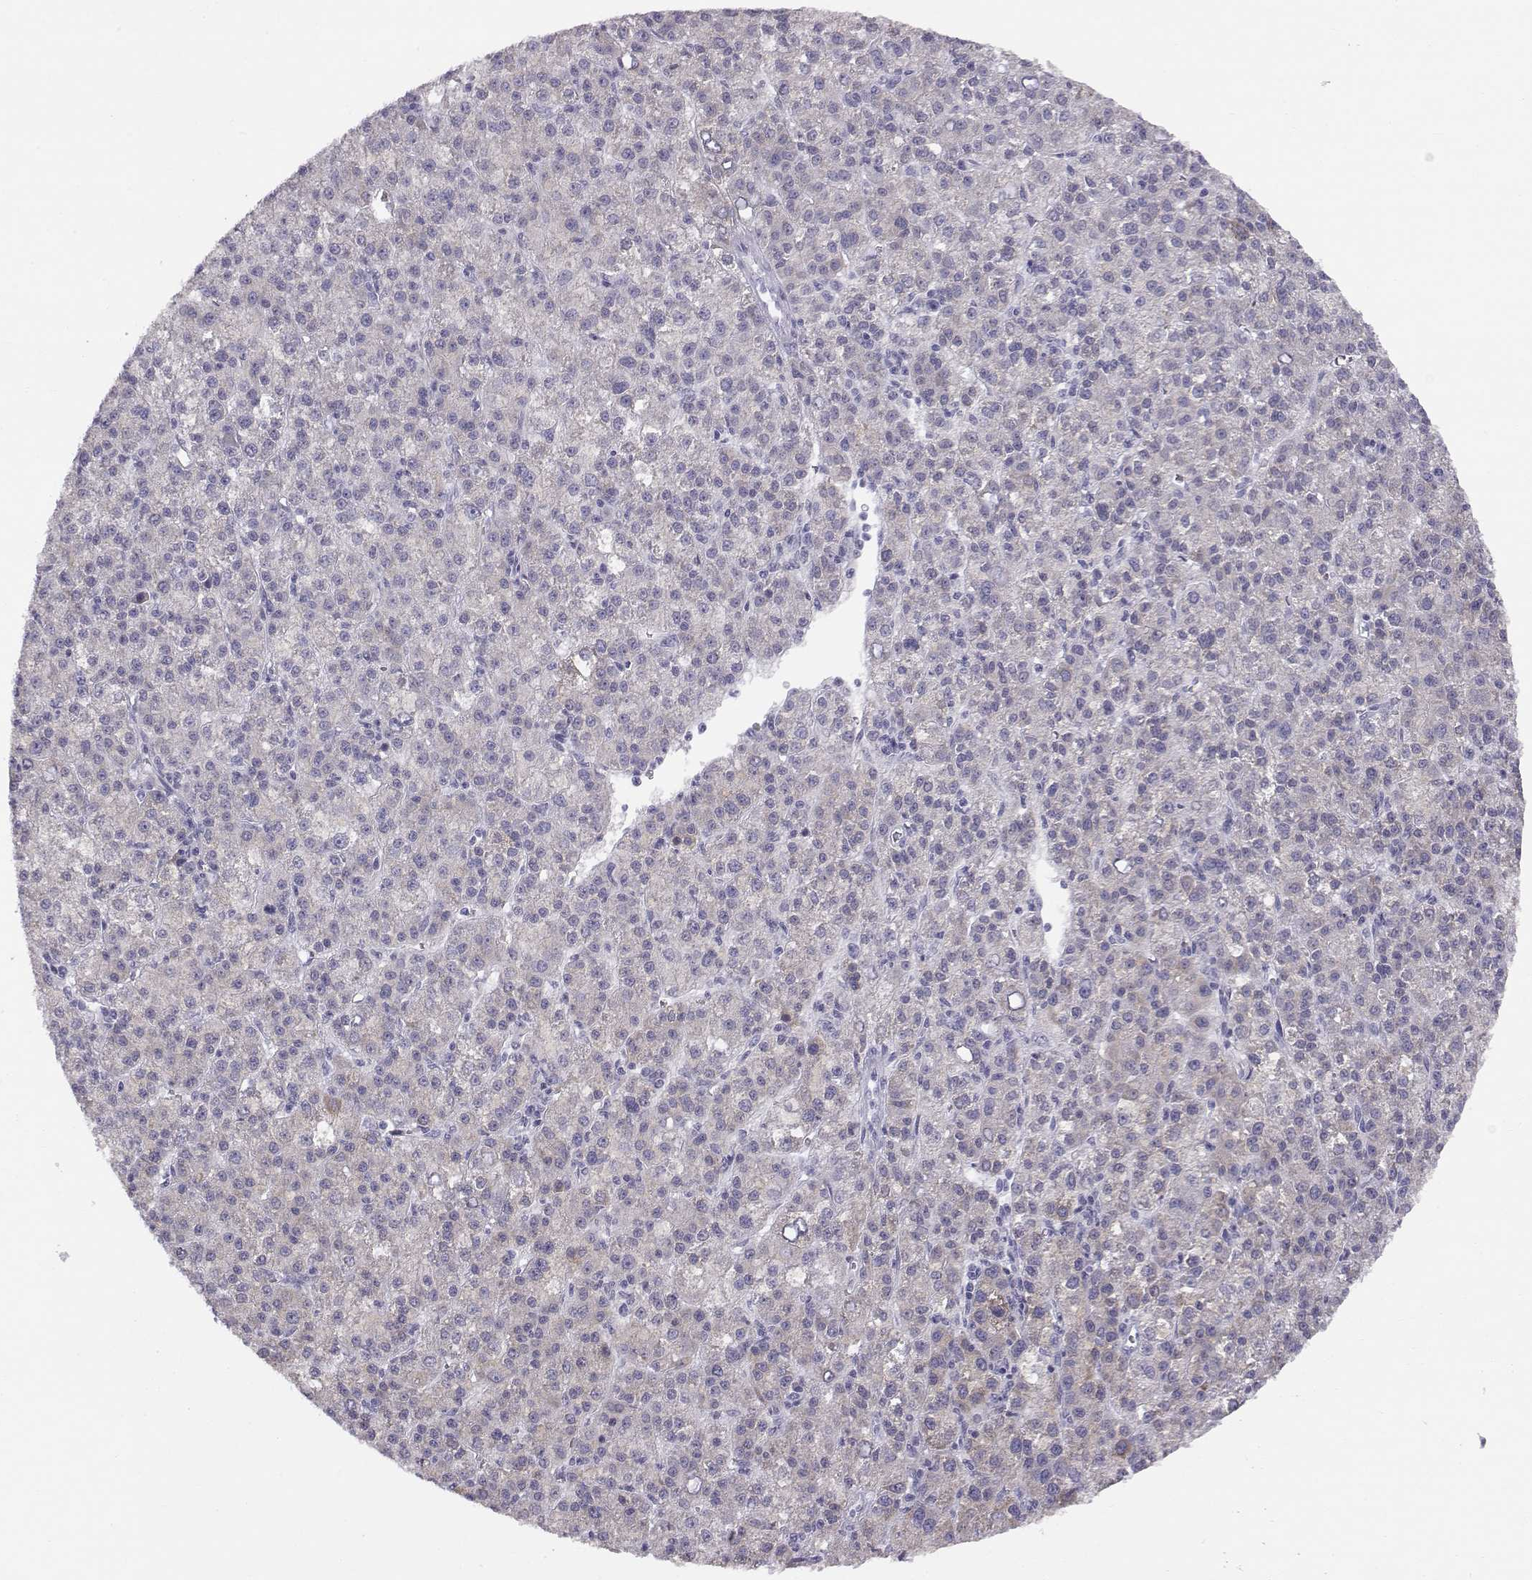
{"staining": {"intensity": "weak", "quantity": "25%-75%", "location": "cytoplasmic/membranous"}, "tissue": "liver cancer", "cell_type": "Tumor cells", "image_type": "cancer", "snomed": [{"axis": "morphology", "description": "Carcinoma, Hepatocellular, NOS"}, {"axis": "topography", "description": "Liver"}], "caption": "Protein staining exhibits weak cytoplasmic/membranous expression in approximately 25%-75% of tumor cells in liver cancer (hepatocellular carcinoma).", "gene": "ACSL6", "patient": {"sex": "female", "age": 60}}